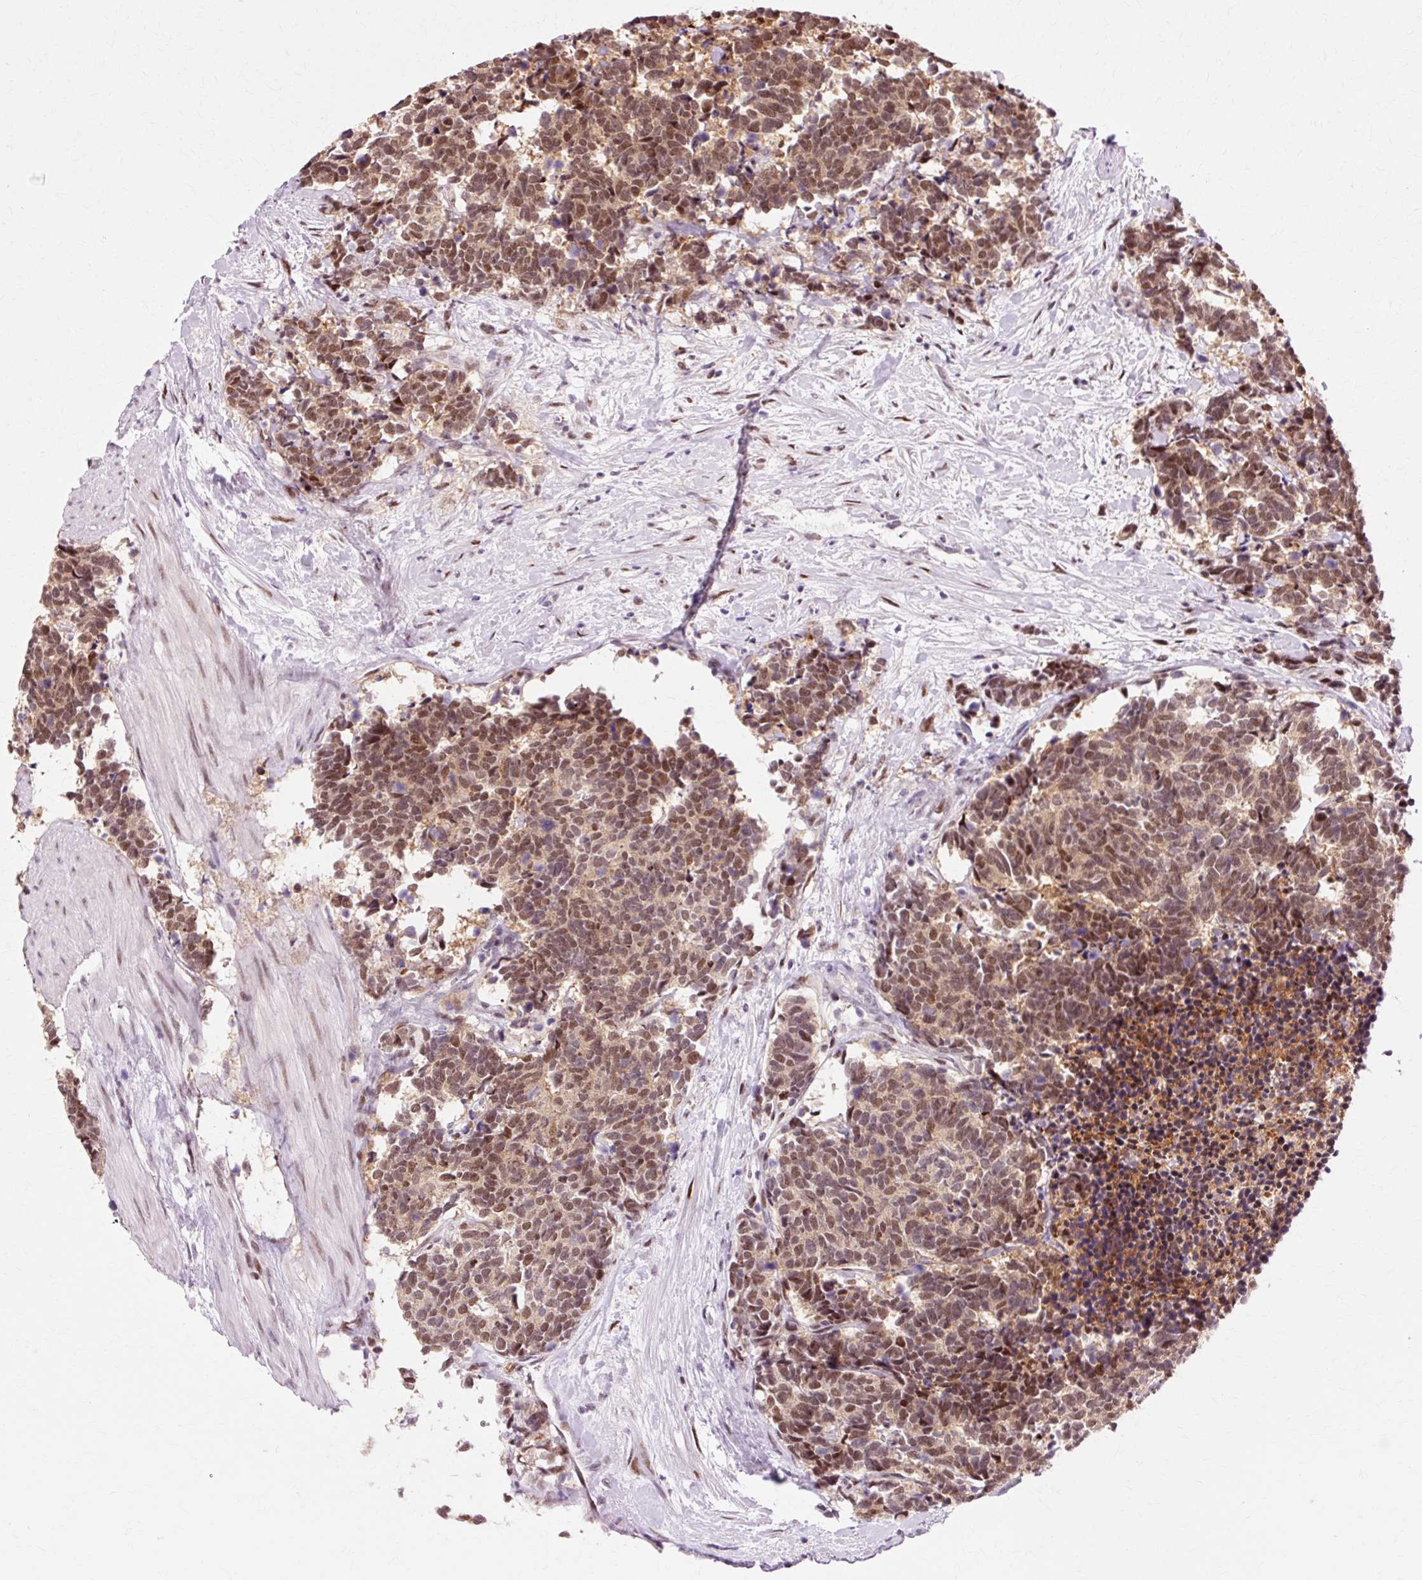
{"staining": {"intensity": "moderate", "quantity": ">75%", "location": "cytoplasmic/membranous,nuclear"}, "tissue": "carcinoid", "cell_type": "Tumor cells", "image_type": "cancer", "snomed": [{"axis": "morphology", "description": "Carcinoma, NOS"}, {"axis": "morphology", "description": "Carcinoid, malignant, NOS"}, {"axis": "topography", "description": "Prostate"}], "caption": "DAB immunohistochemical staining of human carcinoid reveals moderate cytoplasmic/membranous and nuclear protein expression in about >75% of tumor cells.", "gene": "MACROD2", "patient": {"sex": "male", "age": 57}}